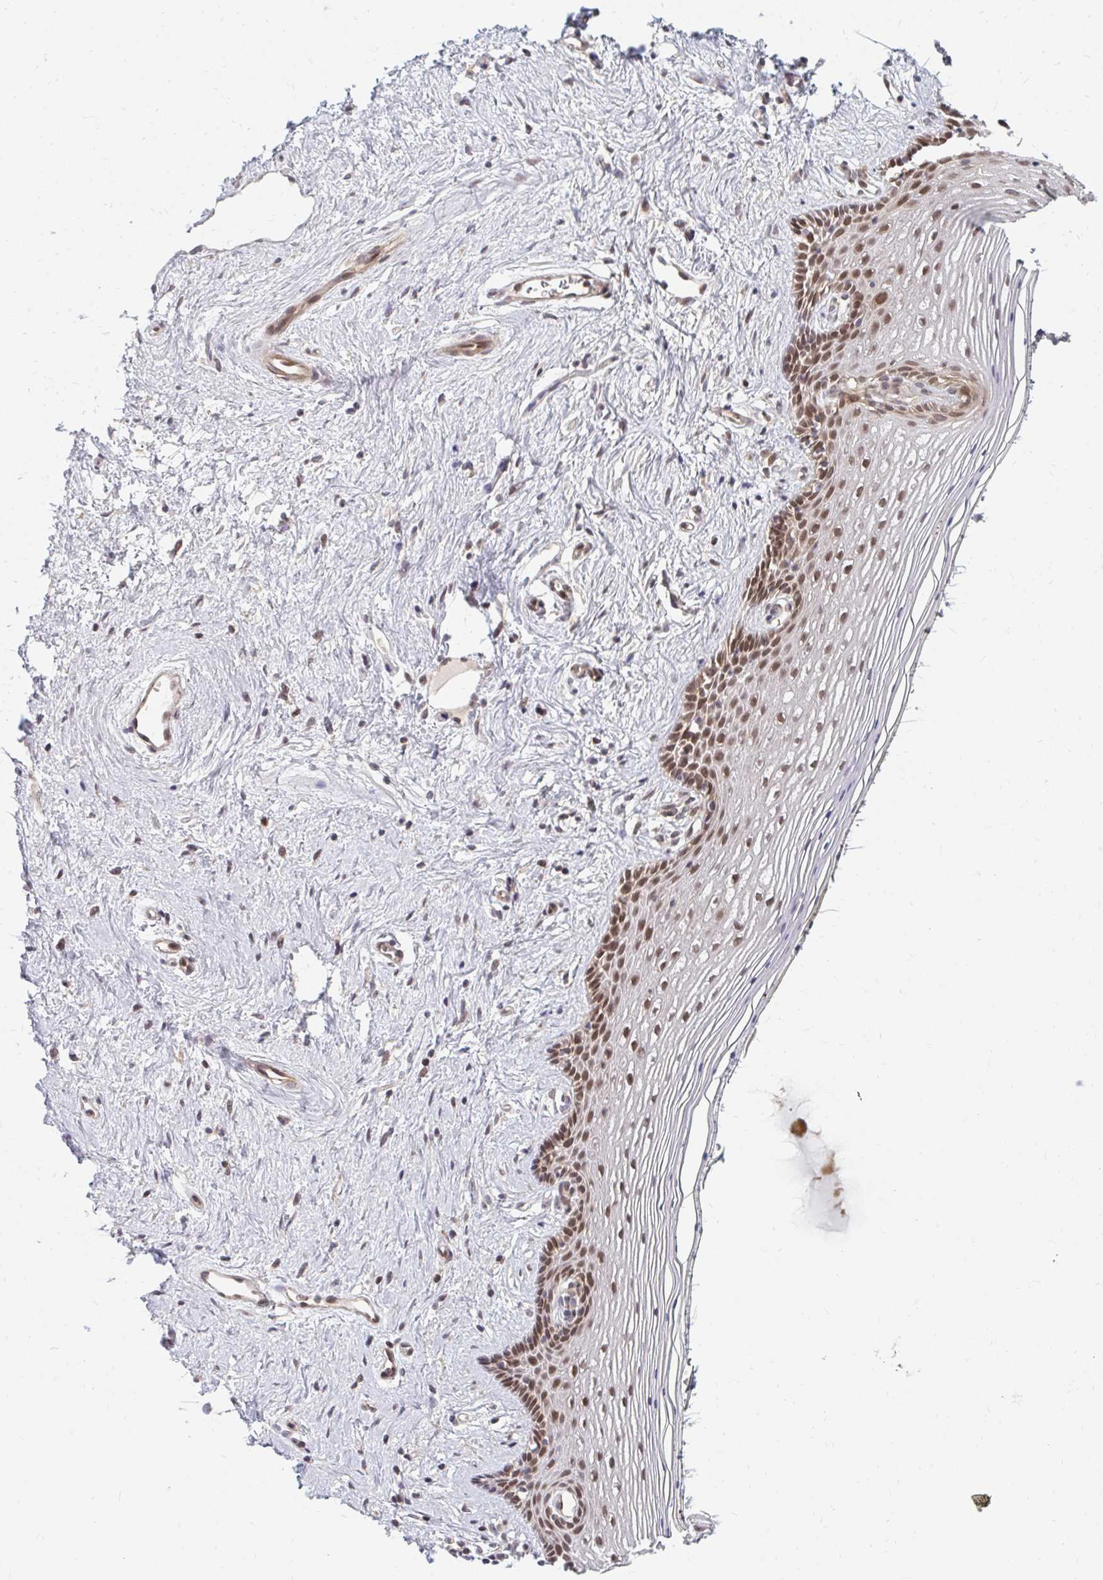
{"staining": {"intensity": "moderate", "quantity": "25%-75%", "location": "cytoplasmic/membranous,nuclear"}, "tissue": "vagina", "cell_type": "Squamous epithelial cells", "image_type": "normal", "snomed": [{"axis": "morphology", "description": "Normal tissue, NOS"}, {"axis": "topography", "description": "Vagina"}], "caption": "This is an image of IHC staining of normal vagina, which shows moderate positivity in the cytoplasmic/membranous,nuclear of squamous epithelial cells.", "gene": "ZNF285", "patient": {"sex": "female", "age": 42}}